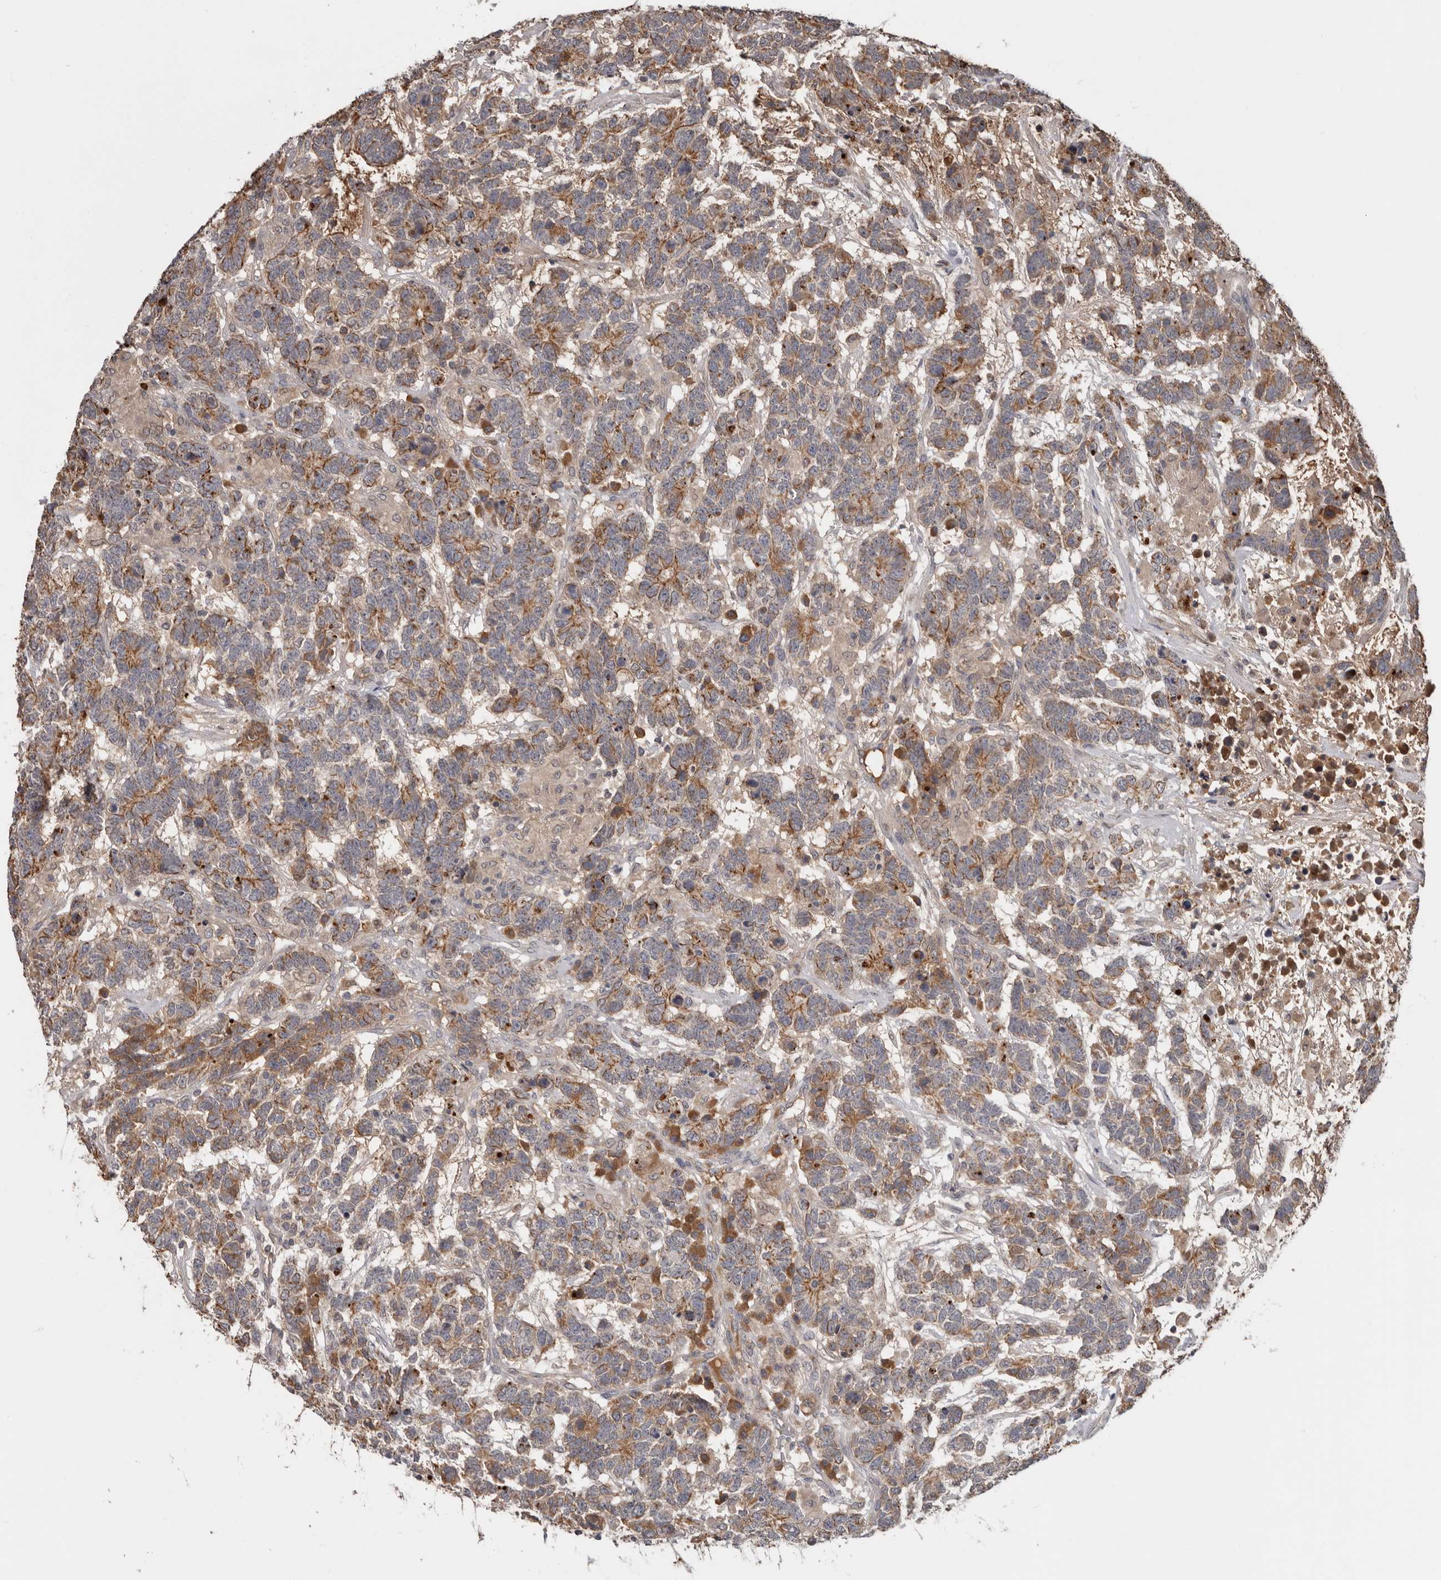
{"staining": {"intensity": "moderate", "quantity": ">75%", "location": "cytoplasmic/membranous"}, "tissue": "testis cancer", "cell_type": "Tumor cells", "image_type": "cancer", "snomed": [{"axis": "morphology", "description": "Carcinoma, Embryonal, NOS"}, {"axis": "topography", "description": "Testis"}], "caption": "Immunohistochemistry of human testis cancer demonstrates medium levels of moderate cytoplasmic/membranous staining in approximately >75% of tumor cells.", "gene": "NMUR1", "patient": {"sex": "male", "age": 26}}